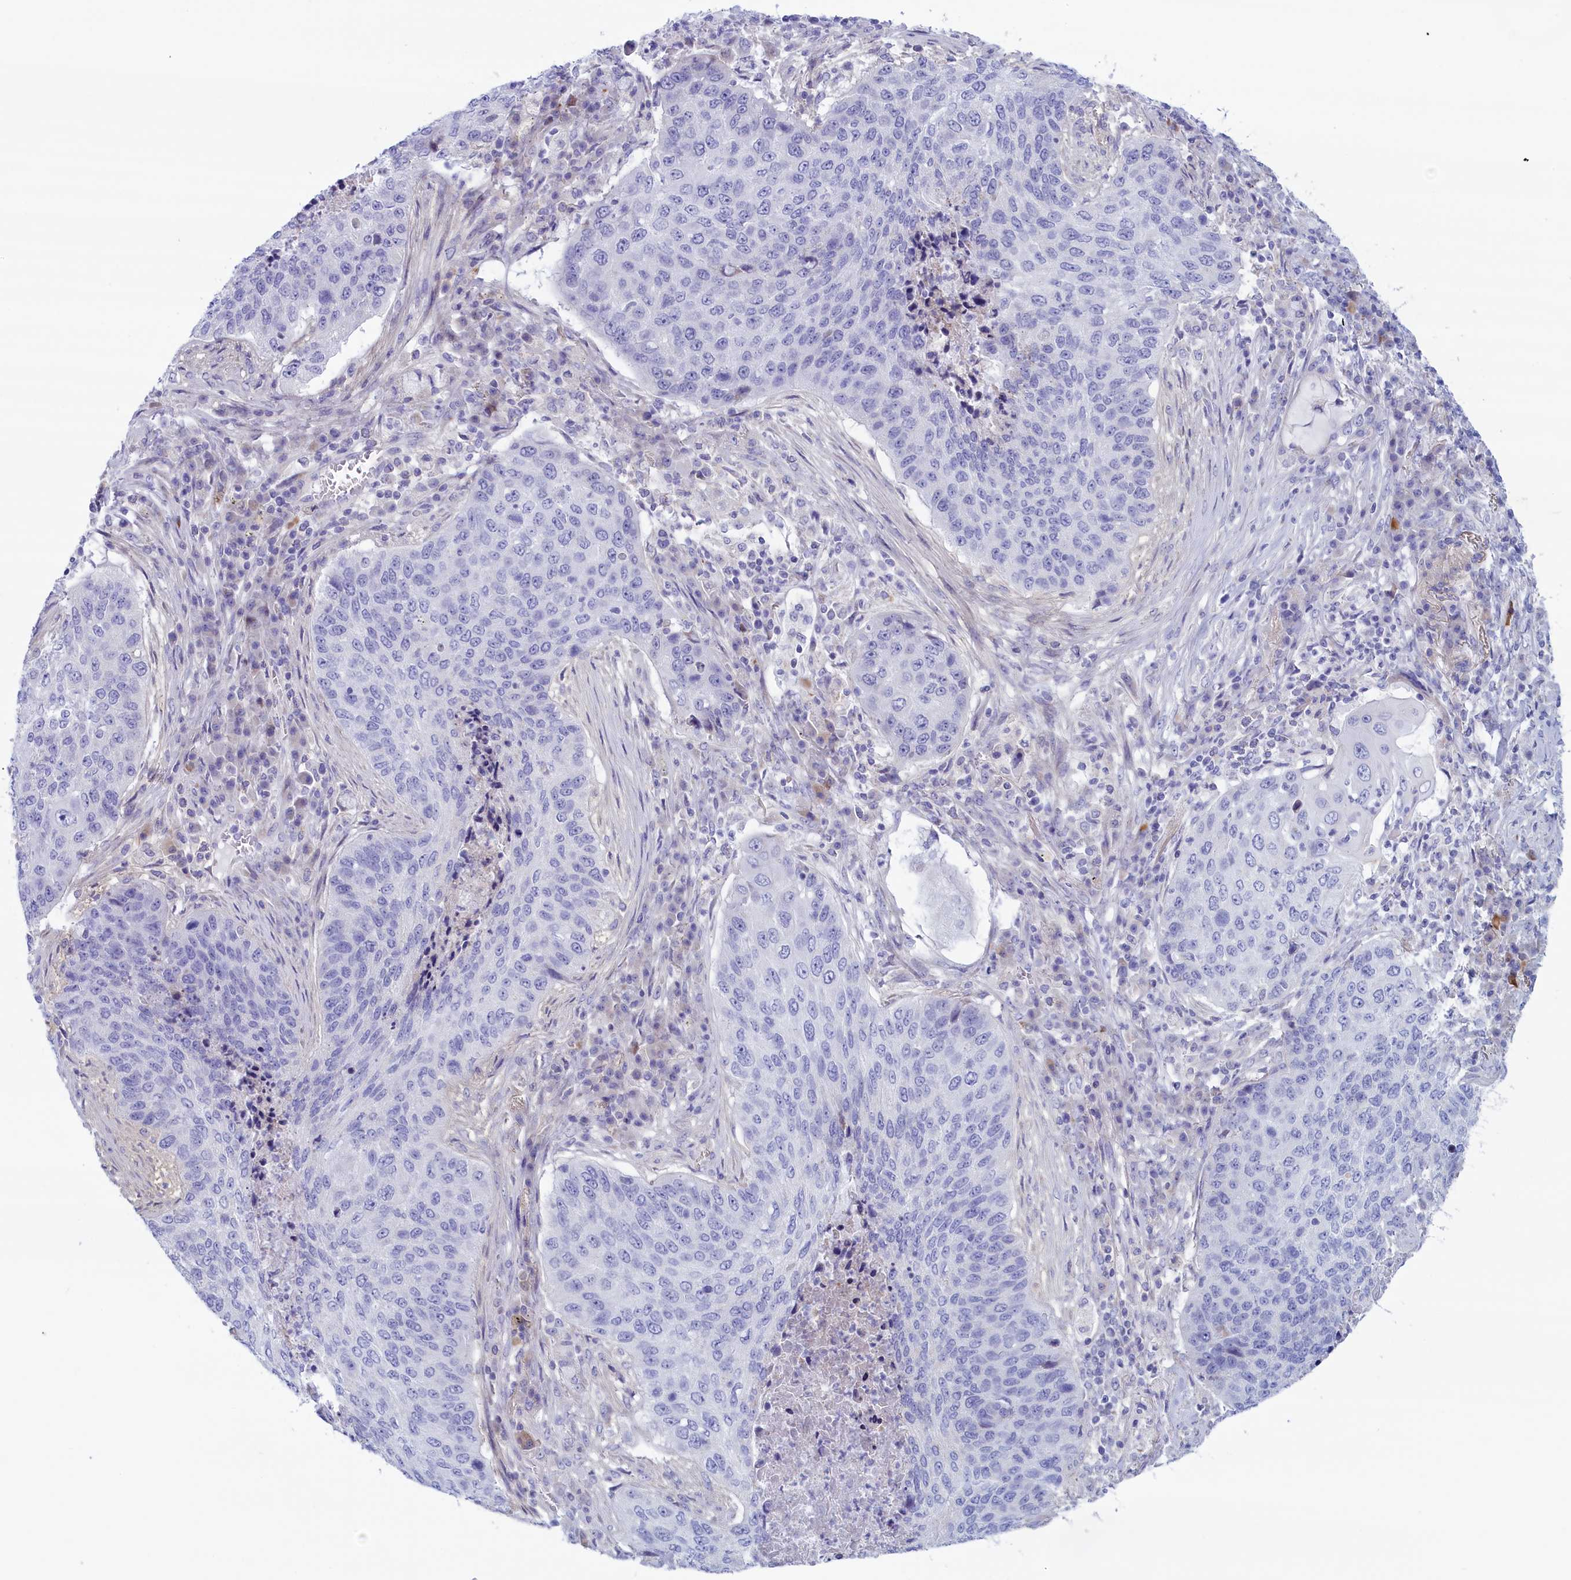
{"staining": {"intensity": "negative", "quantity": "none", "location": "none"}, "tissue": "lung cancer", "cell_type": "Tumor cells", "image_type": "cancer", "snomed": [{"axis": "morphology", "description": "Squamous cell carcinoma, NOS"}, {"axis": "topography", "description": "Lung"}], "caption": "DAB (3,3'-diaminobenzidine) immunohistochemical staining of lung cancer (squamous cell carcinoma) shows no significant staining in tumor cells.", "gene": "MPV17L2", "patient": {"sex": "female", "age": 63}}